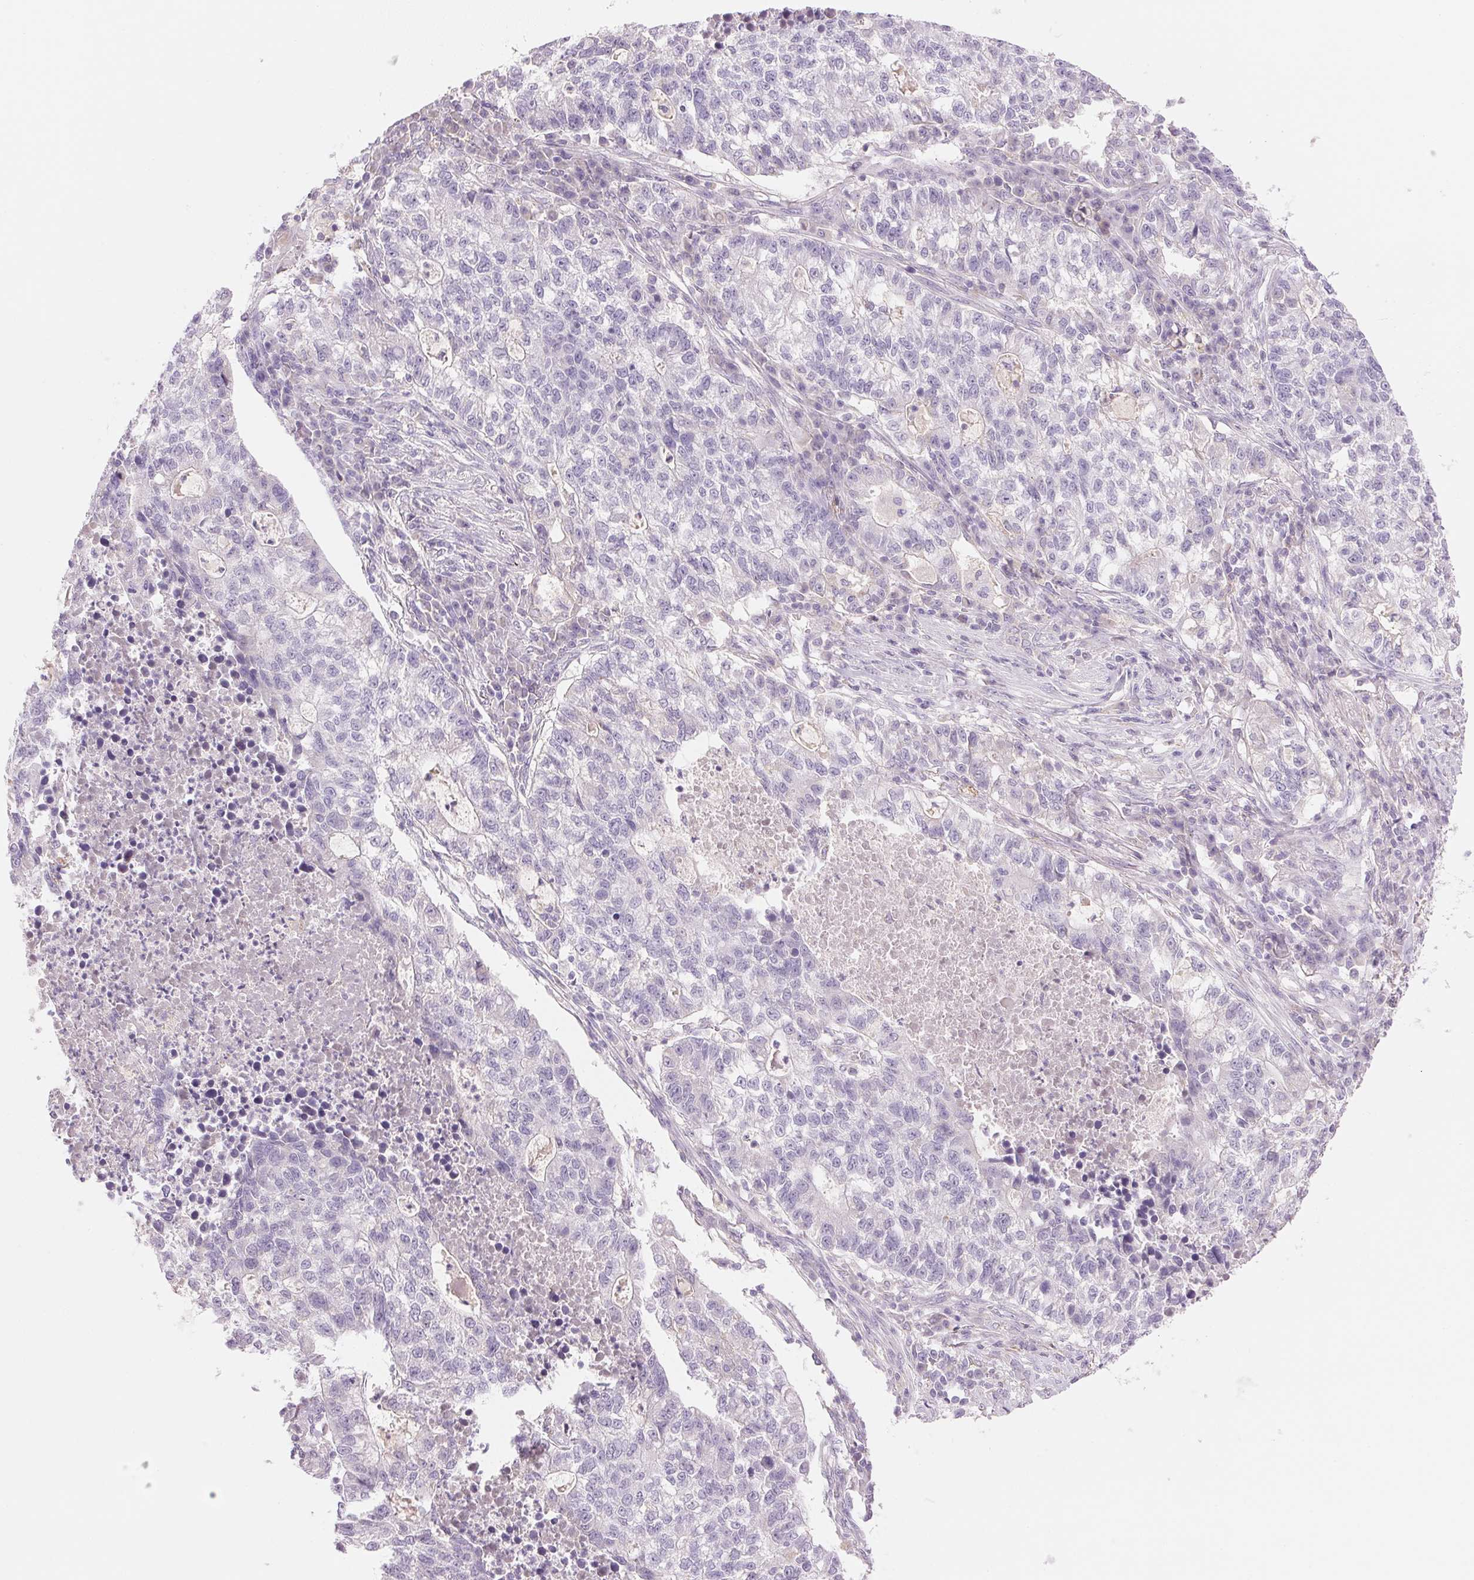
{"staining": {"intensity": "negative", "quantity": "none", "location": "none"}, "tissue": "lung cancer", "cell_type": "Tumor cells", "image_type": "cancer", "snomed": [{"axis": "morphology", "description": "Adenocarcinoma, NOS"}, {"axis": "topography", "description": "Lung"}], "caption": "Photomicrograph shows no protein staining in tumor cells of lung cancer (adenocarcinoma) tissue. The staining was performed using DAB to visualize the protein expression in brown, while the nuclei were stained in blue with hematoxylin (Magnification: 20x).", "gene": "CYP11B1", "patient": {"sex": "male", "age": 57}}